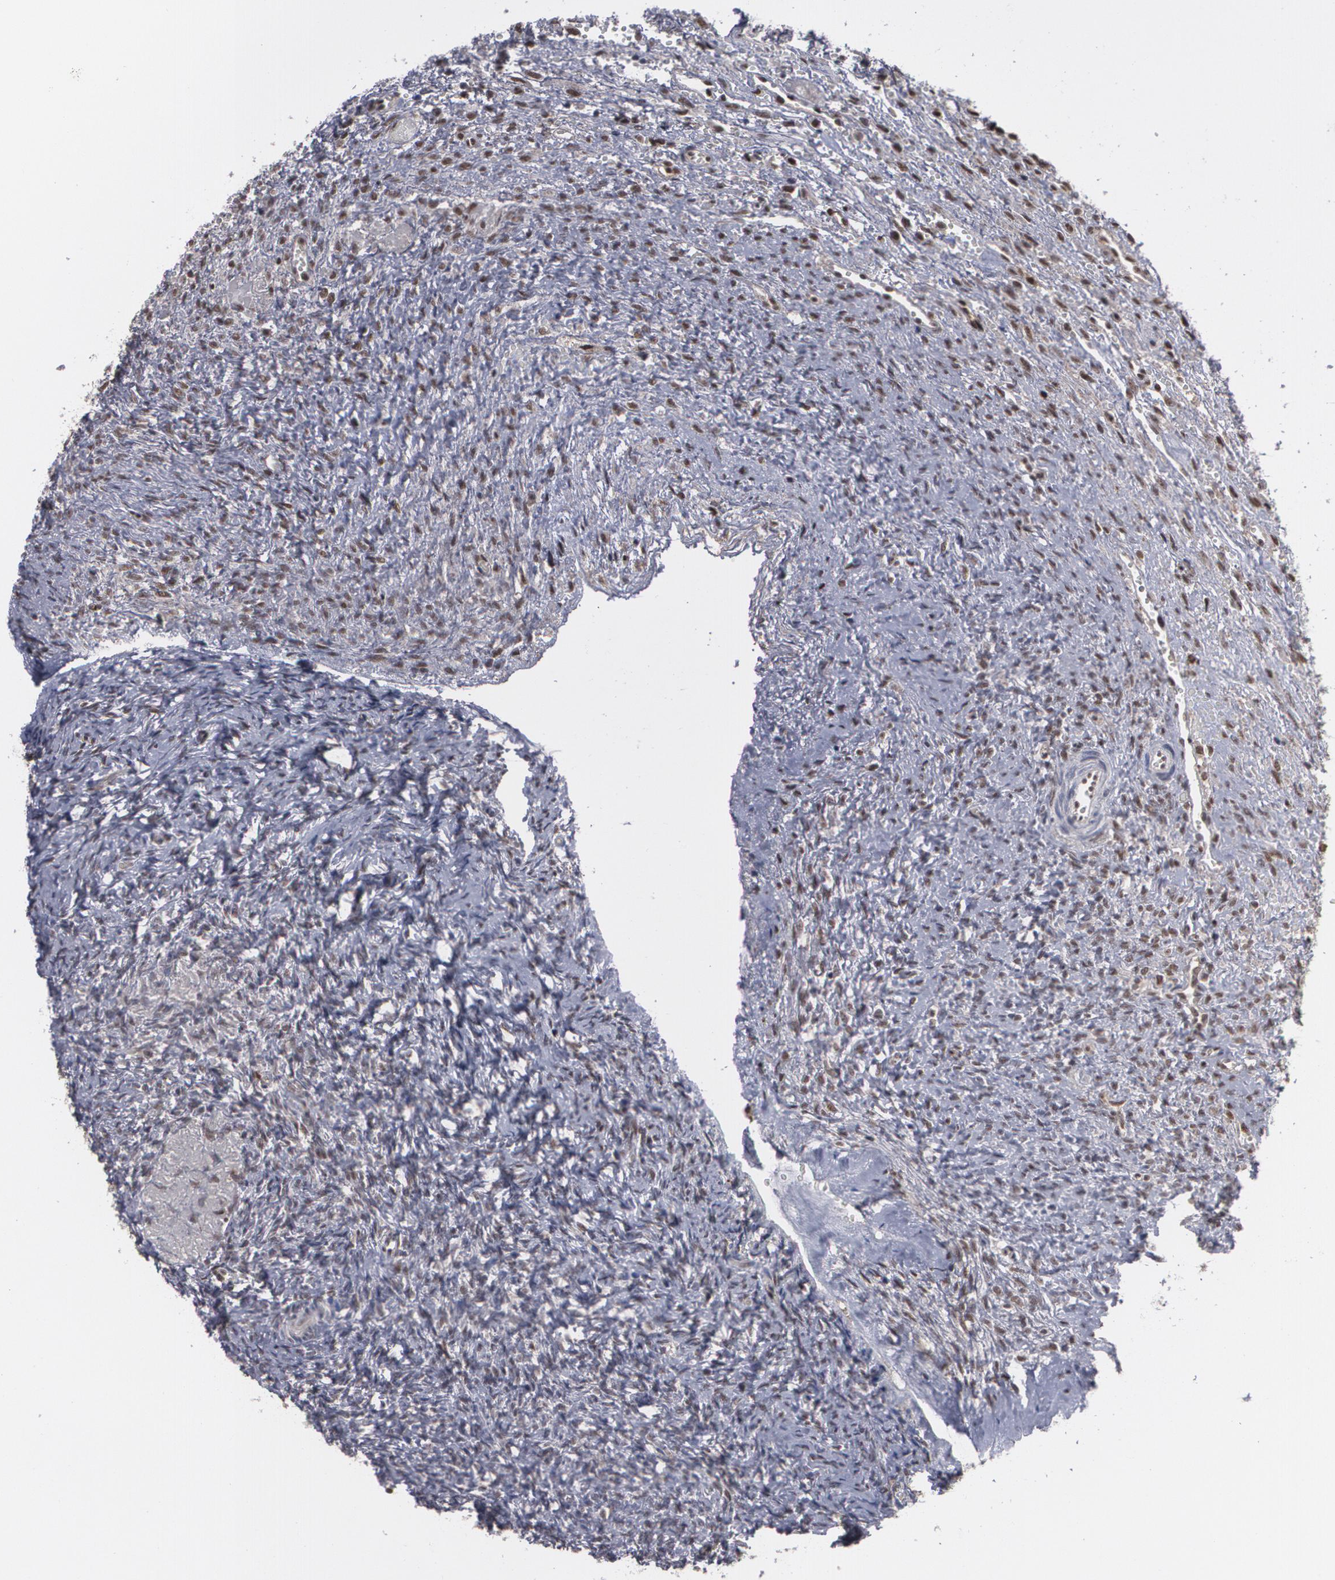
{"staining": {"intensity": "moderate", "quantity": "25%-75%", "location": "nuclear"}, "tissue": "ovary", "cell_type": "Follicle cells", "image_type": "normal", "snomed": [{"axis": "morphology", "description": "Normal tissue, NOS"}, {"axis": "topography", "description": "Ovary"}], "caption": "A micrograph of ovary stained for a protein exhibits moderate nuclear brown staining in follicle cells.", "gene": "INTS6L", "patient": {"sex": "female", "age": 56}}